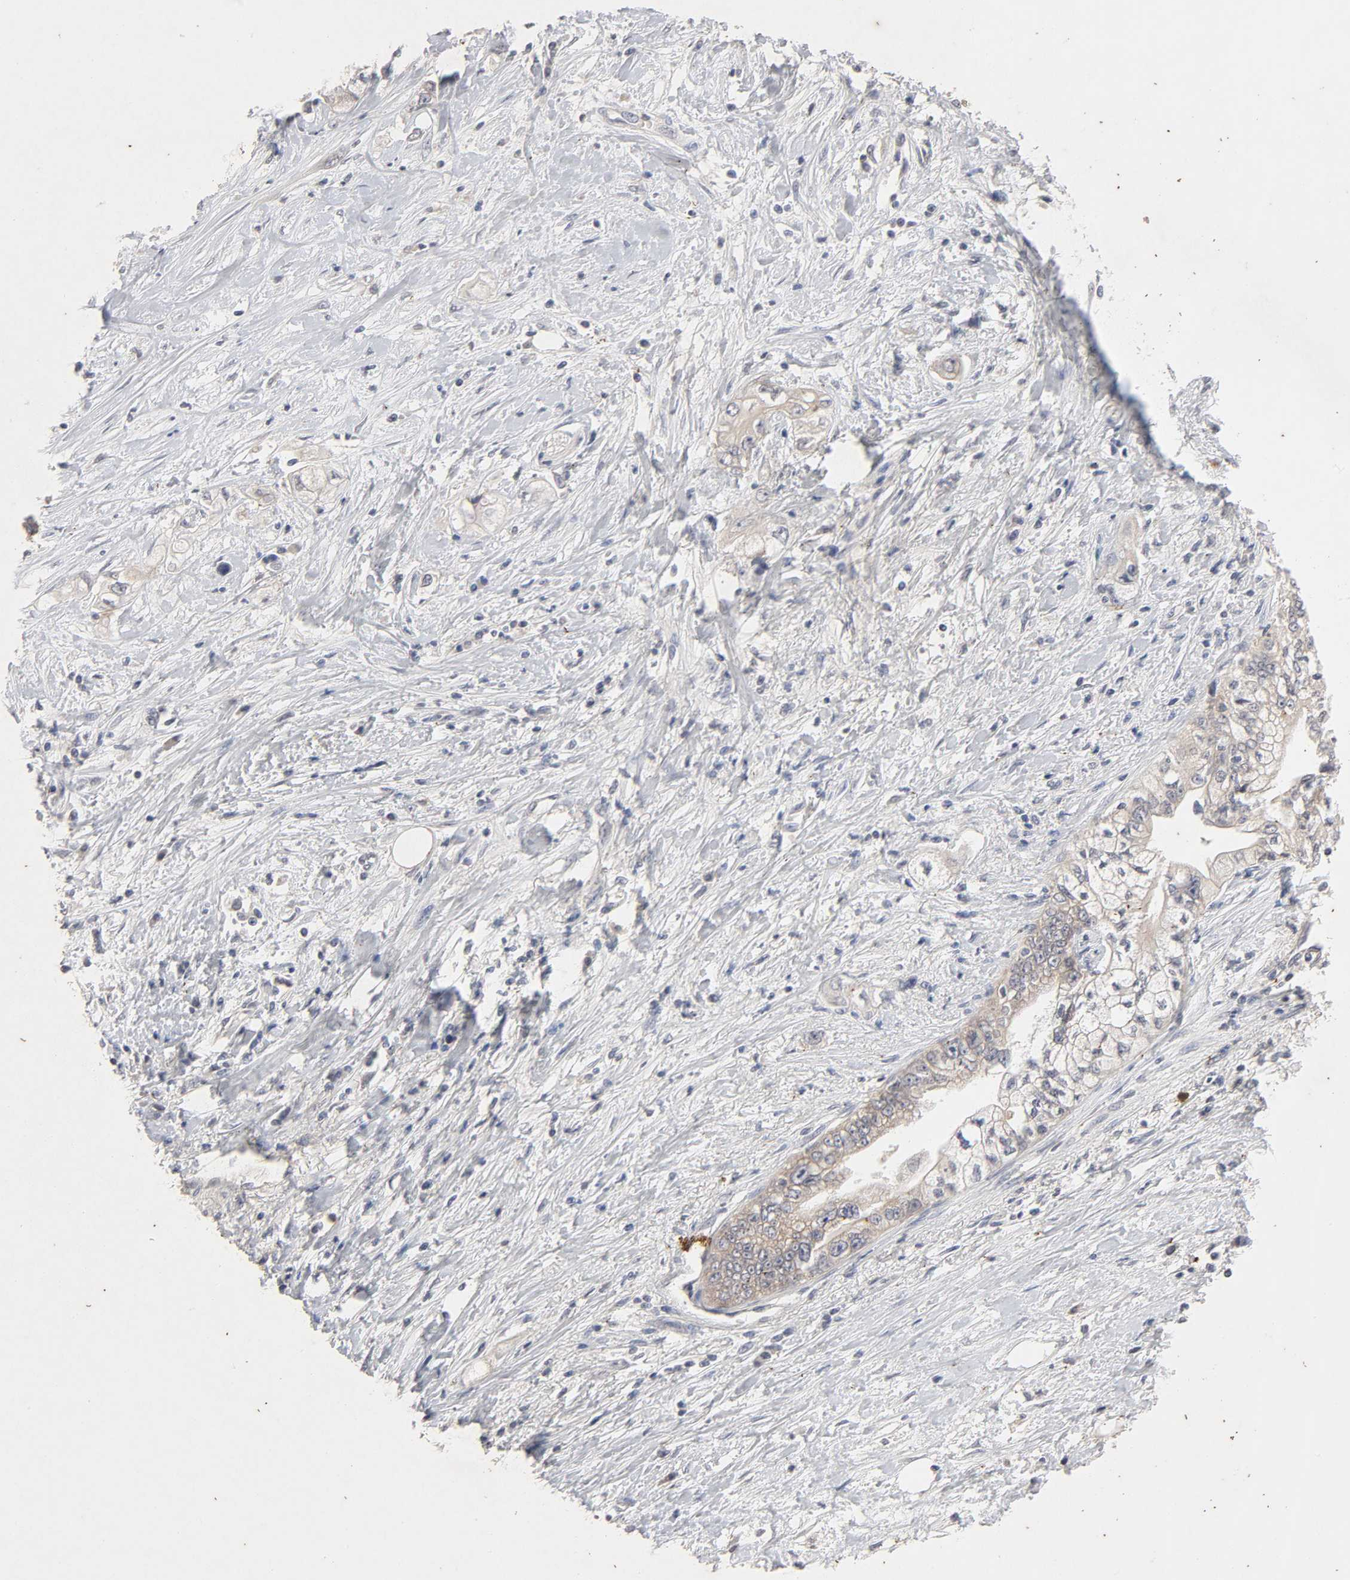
{"staining": {"intensity": "weak", "quantity": ">75%", "location": "cytoplasmic/membranous"}, "tissue": "pancreatic cancer", "cell_type": "Tumor cells", "image_type": "cancer", "snomed": [{"axis": "morphology", "description": "Adenocarcinoma, NOS"}, {"axis": "topography", "description": "Pancreas"}], "caption": "An image of pancreatic cancer stained for a protein demonstrates weak cytoplasmic/membranous brown staining in tumor cells.", "gene": "CXADR", "patient": {"sex": "male", "age": 70}}